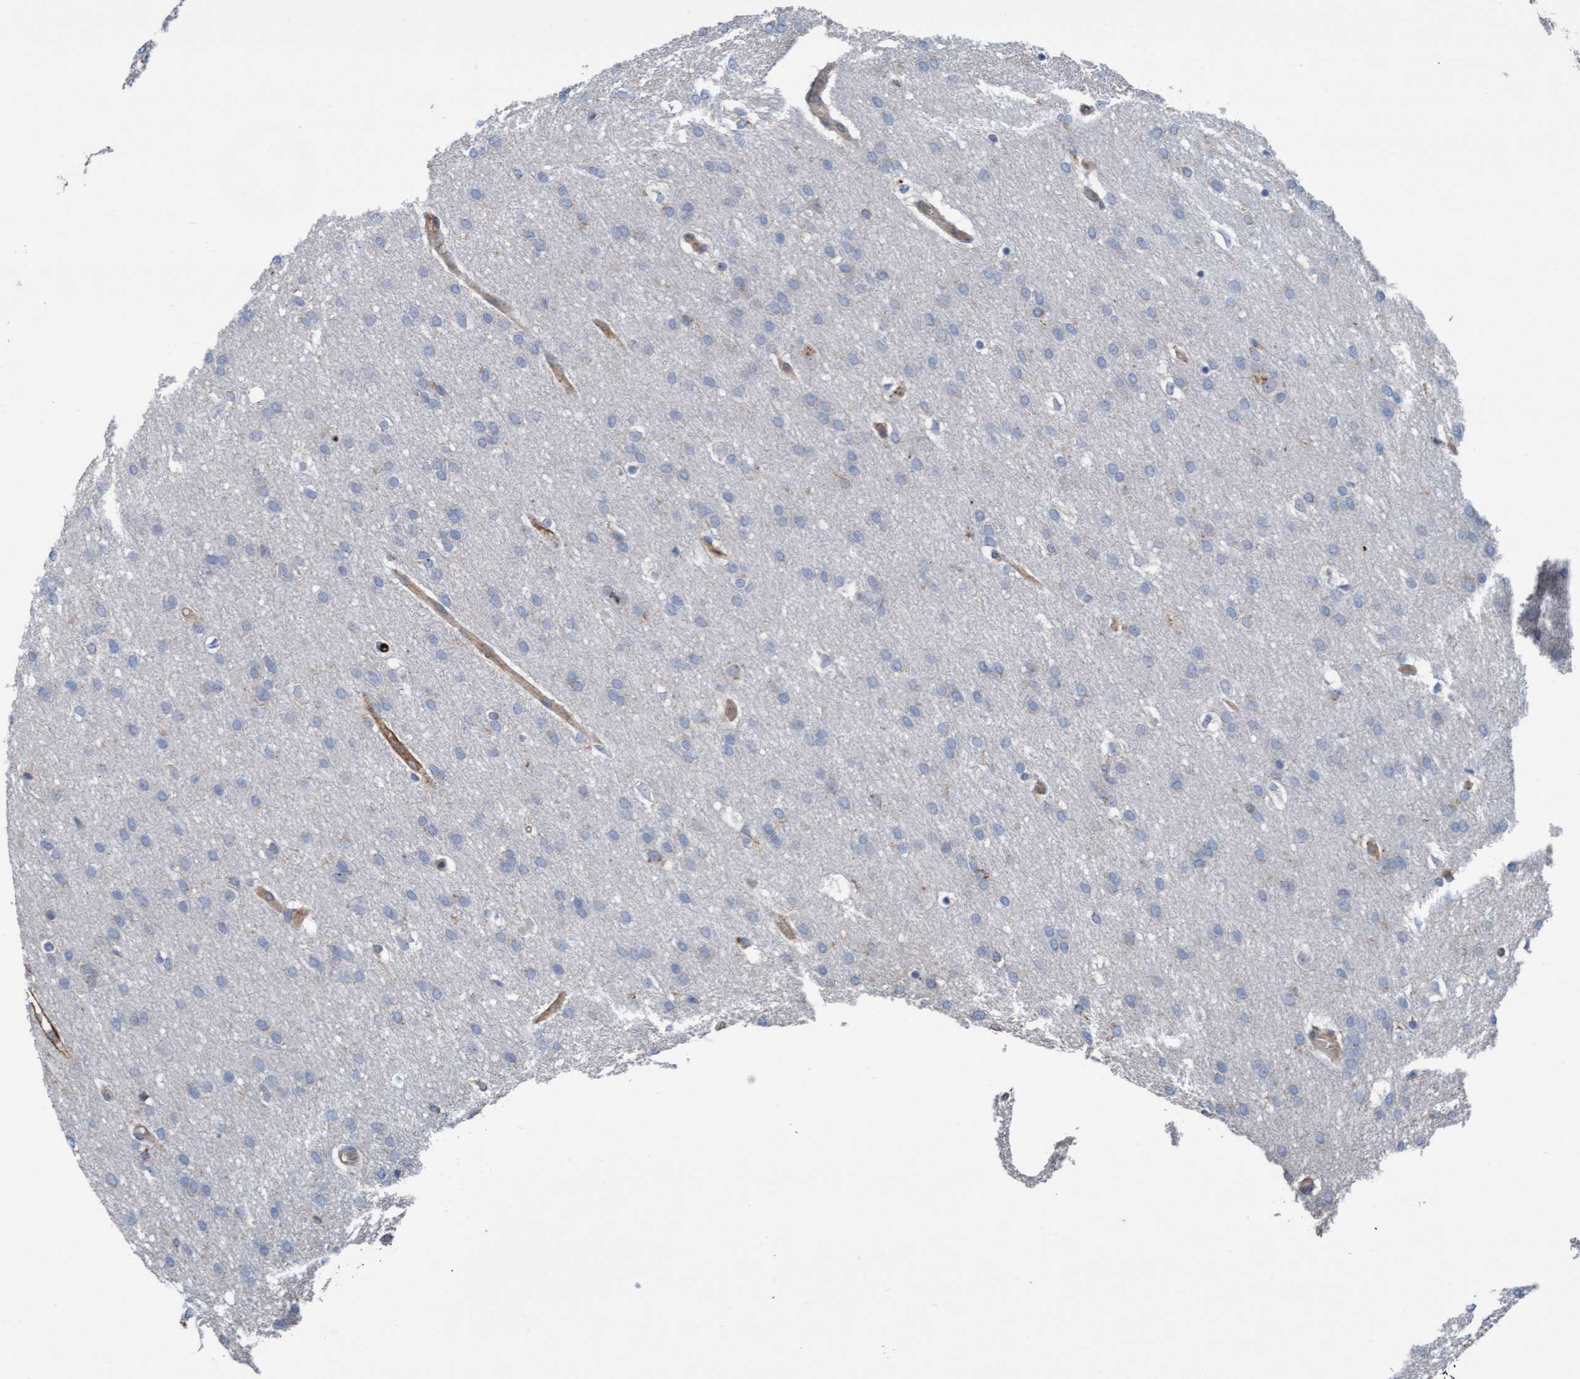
{"staining": {"intensity": "negative", "quantity": "none", "location": "none"}, "tissue": "glioma", "cell_type": "Tumor cells", "image_type": "cancer", "snomed": [{"axis": "morphology", "description": "Glioma, malignant, Low grade"}, {"axis": "topography", "description": "Brain"}], "caption": "DAB (3,3'-diaminobenzidine) immunohistochemical staining of human malignant glioma (low-grade) exhibits no significant positivity in tumor cells. Nuclei are stained in blue.", "gene": "KLHL26", "patient": {"sex": "female", "age": 37}}